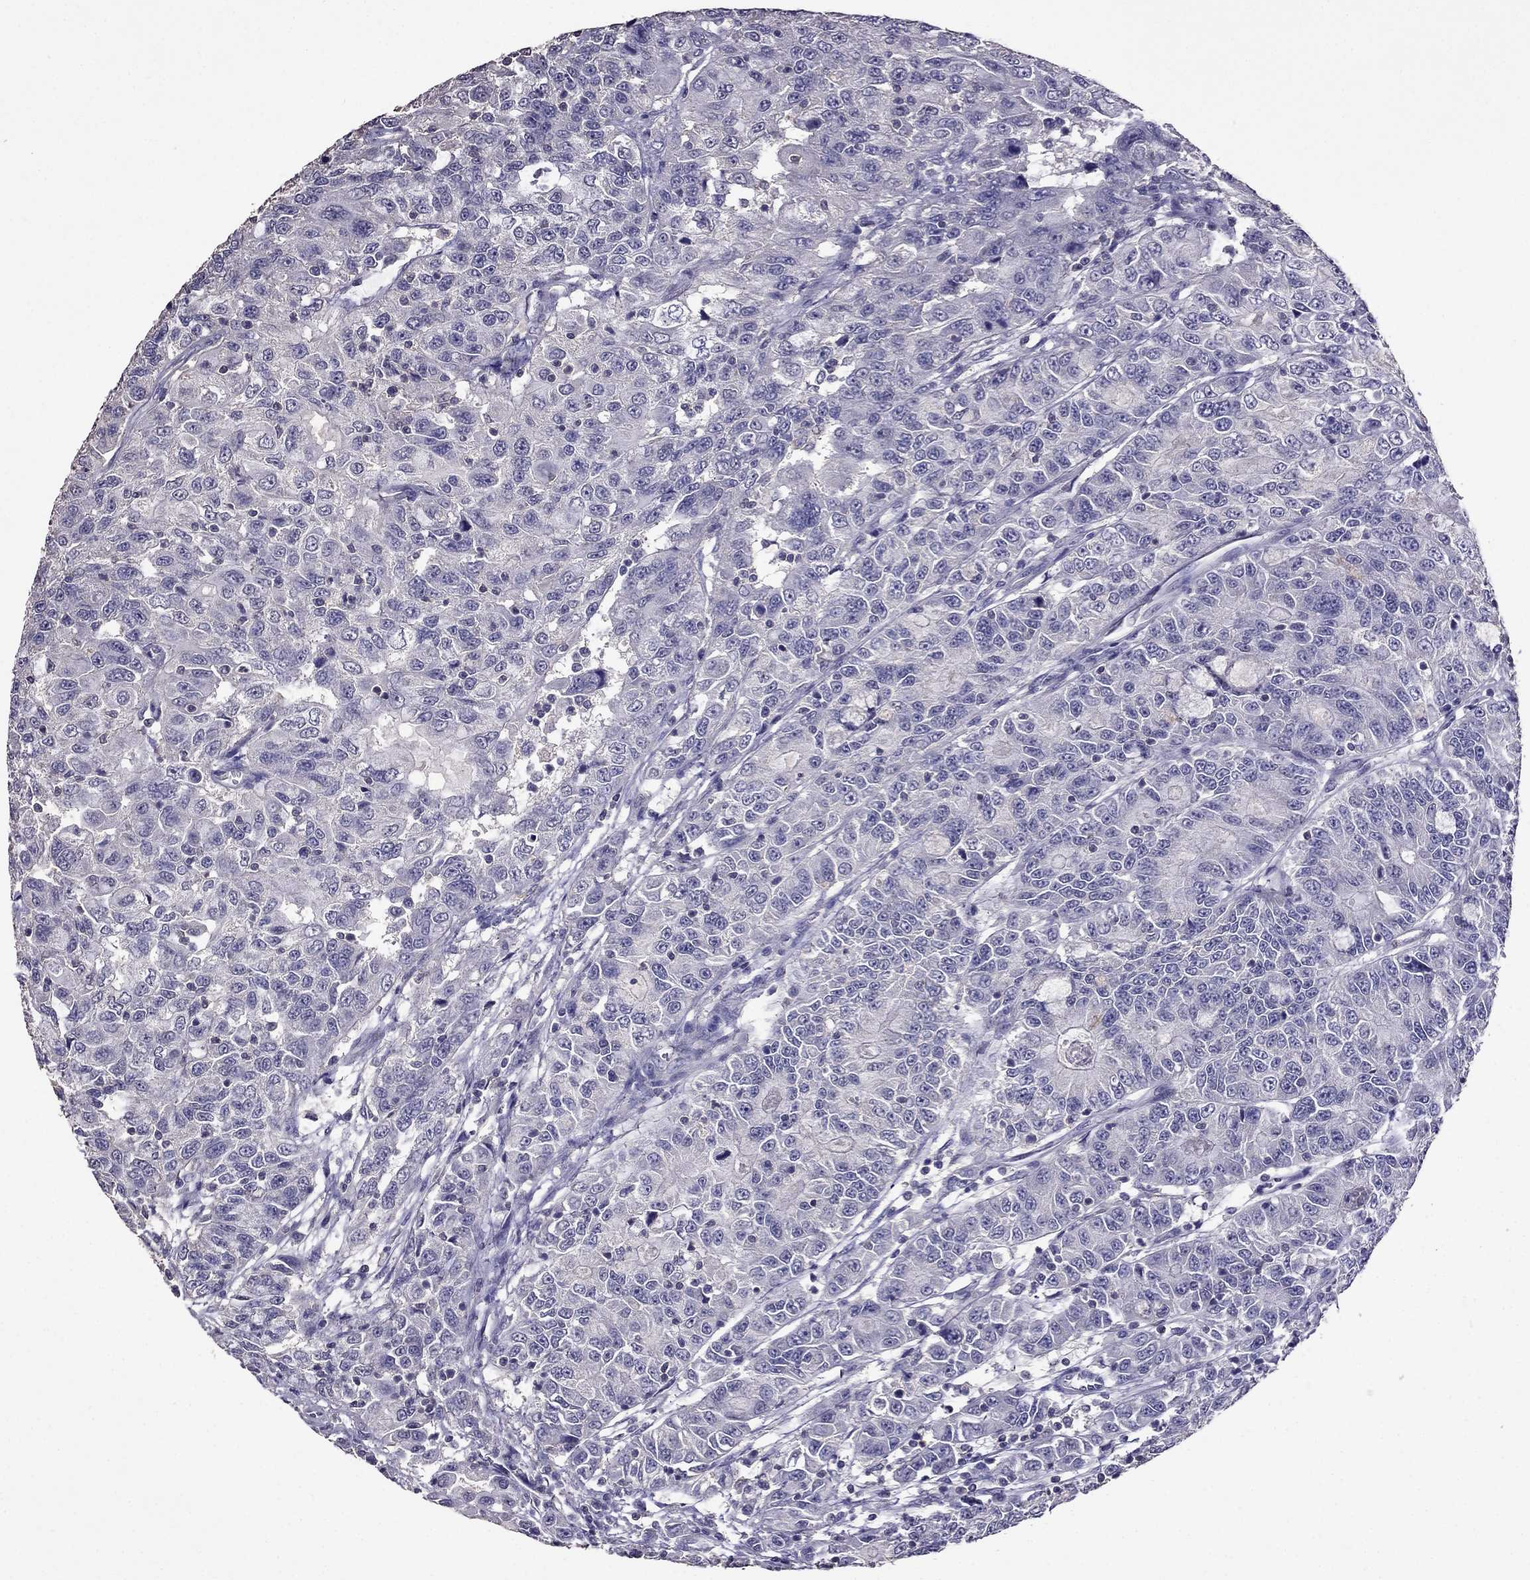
{"staining": {"intensity": "negative", "quantity": "none", "location": "none"}, "tissue": "urothelial cancer", "cell_type": "Tumor cells", "image_type": "cancer", "snomed": [{"axis": "morphology", "description": "Urothelial carcinoma, NOS"}, {"axis": "morphology", "description": "Urothelial carcinoma, High grade"}, {"axis": "topography", "description": "Urinary bladder"}], "caption": "This is an IHC photomicrograph of human urothelial cancer. There is no staining in tumor cells.", "gene": "NKX3-1", "patient": {"sex": "female", "age": 73}}